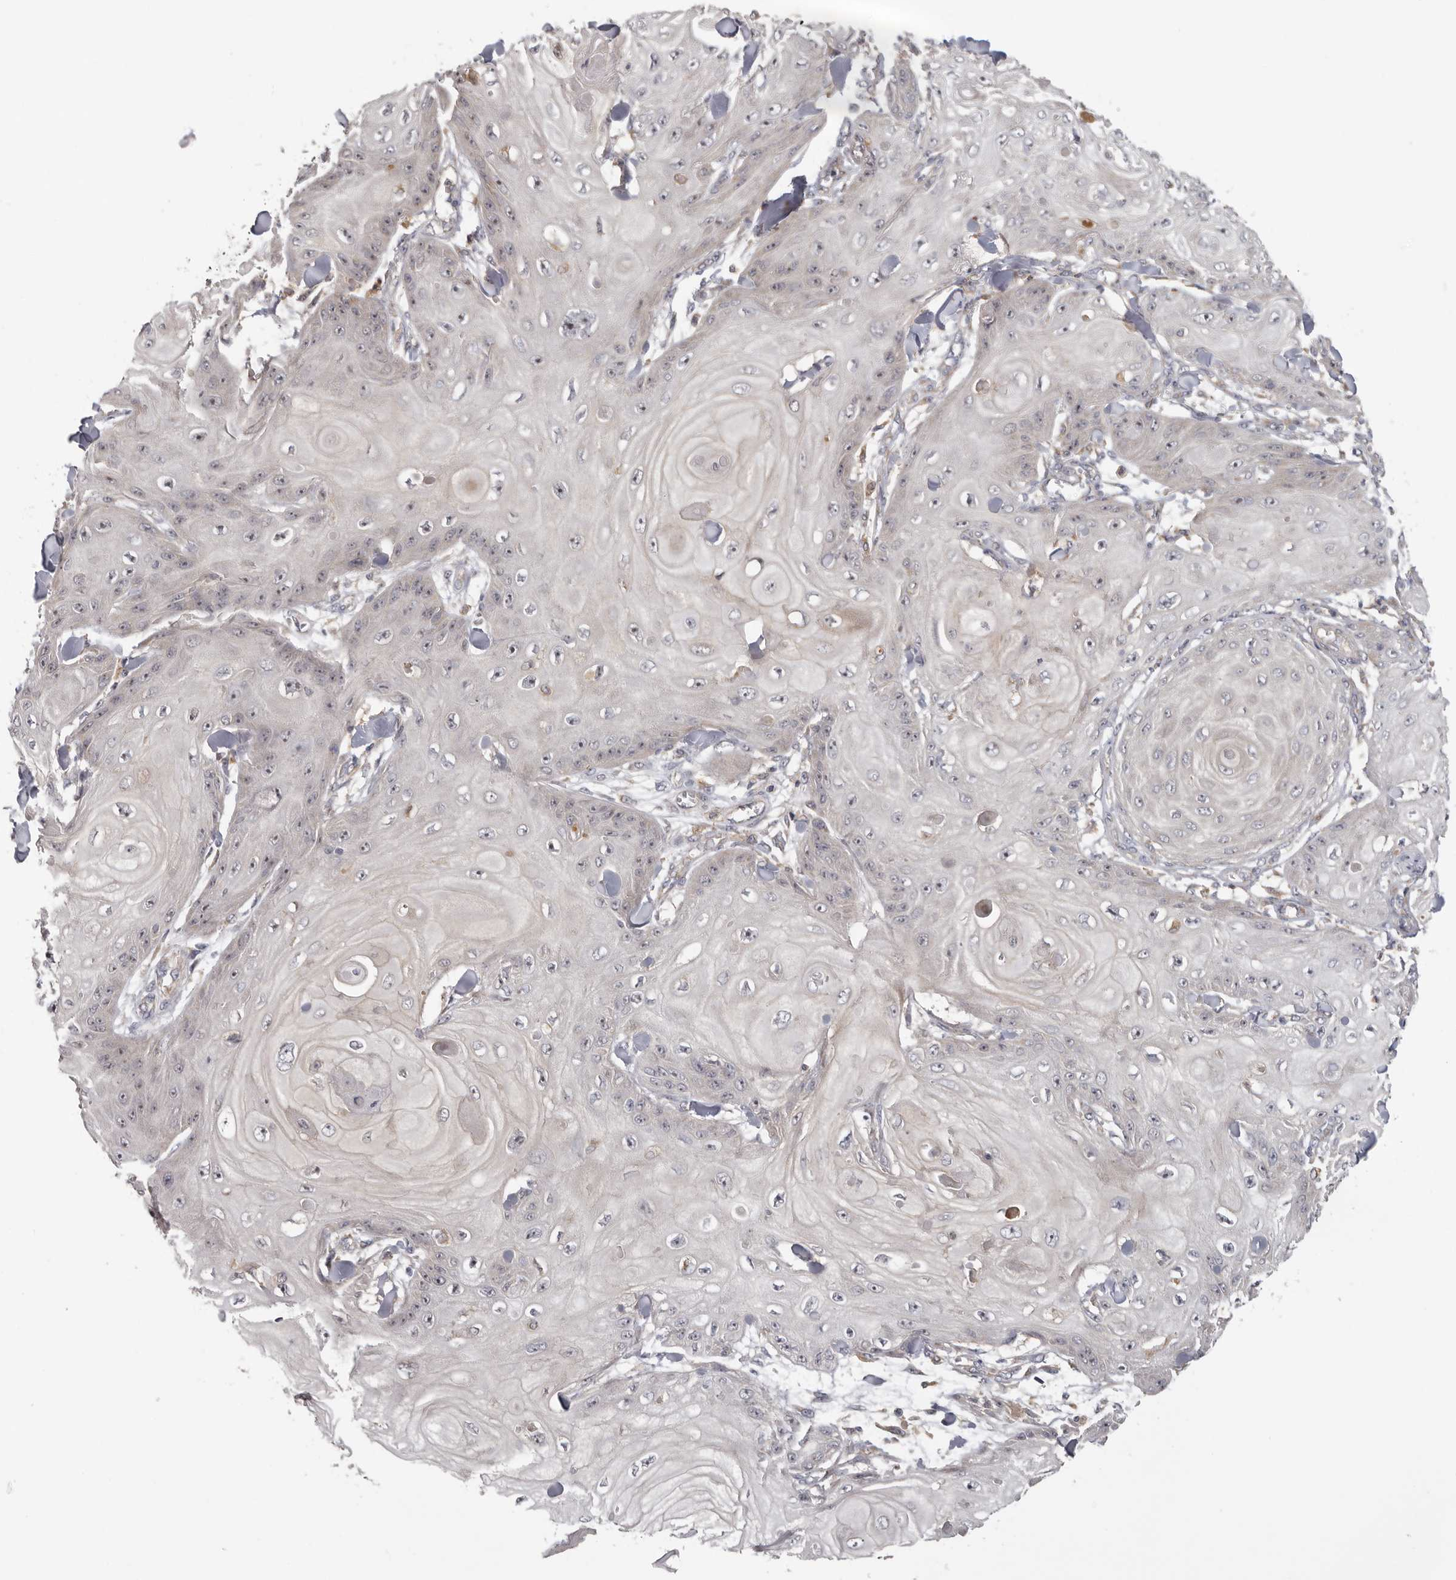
{"staining": {"intensity": "negative", "quantity": "none", "location": "none"}, "tissue": "skin cancer", "cell_type": "Tumor cells", "image_type": "cancer", "snomed": [{"axis": "morphology", "description": "Squamous cell carcinoma, NOS"}, {"axis": "topography", "description": "Skin"}], "caption": "Micrograph shows no significant protein positivity in tumor cells of skin cancer (squamous cell carcinoma).", "gene": "HINT3", "patient": {"sex": "male", "age": 74}}